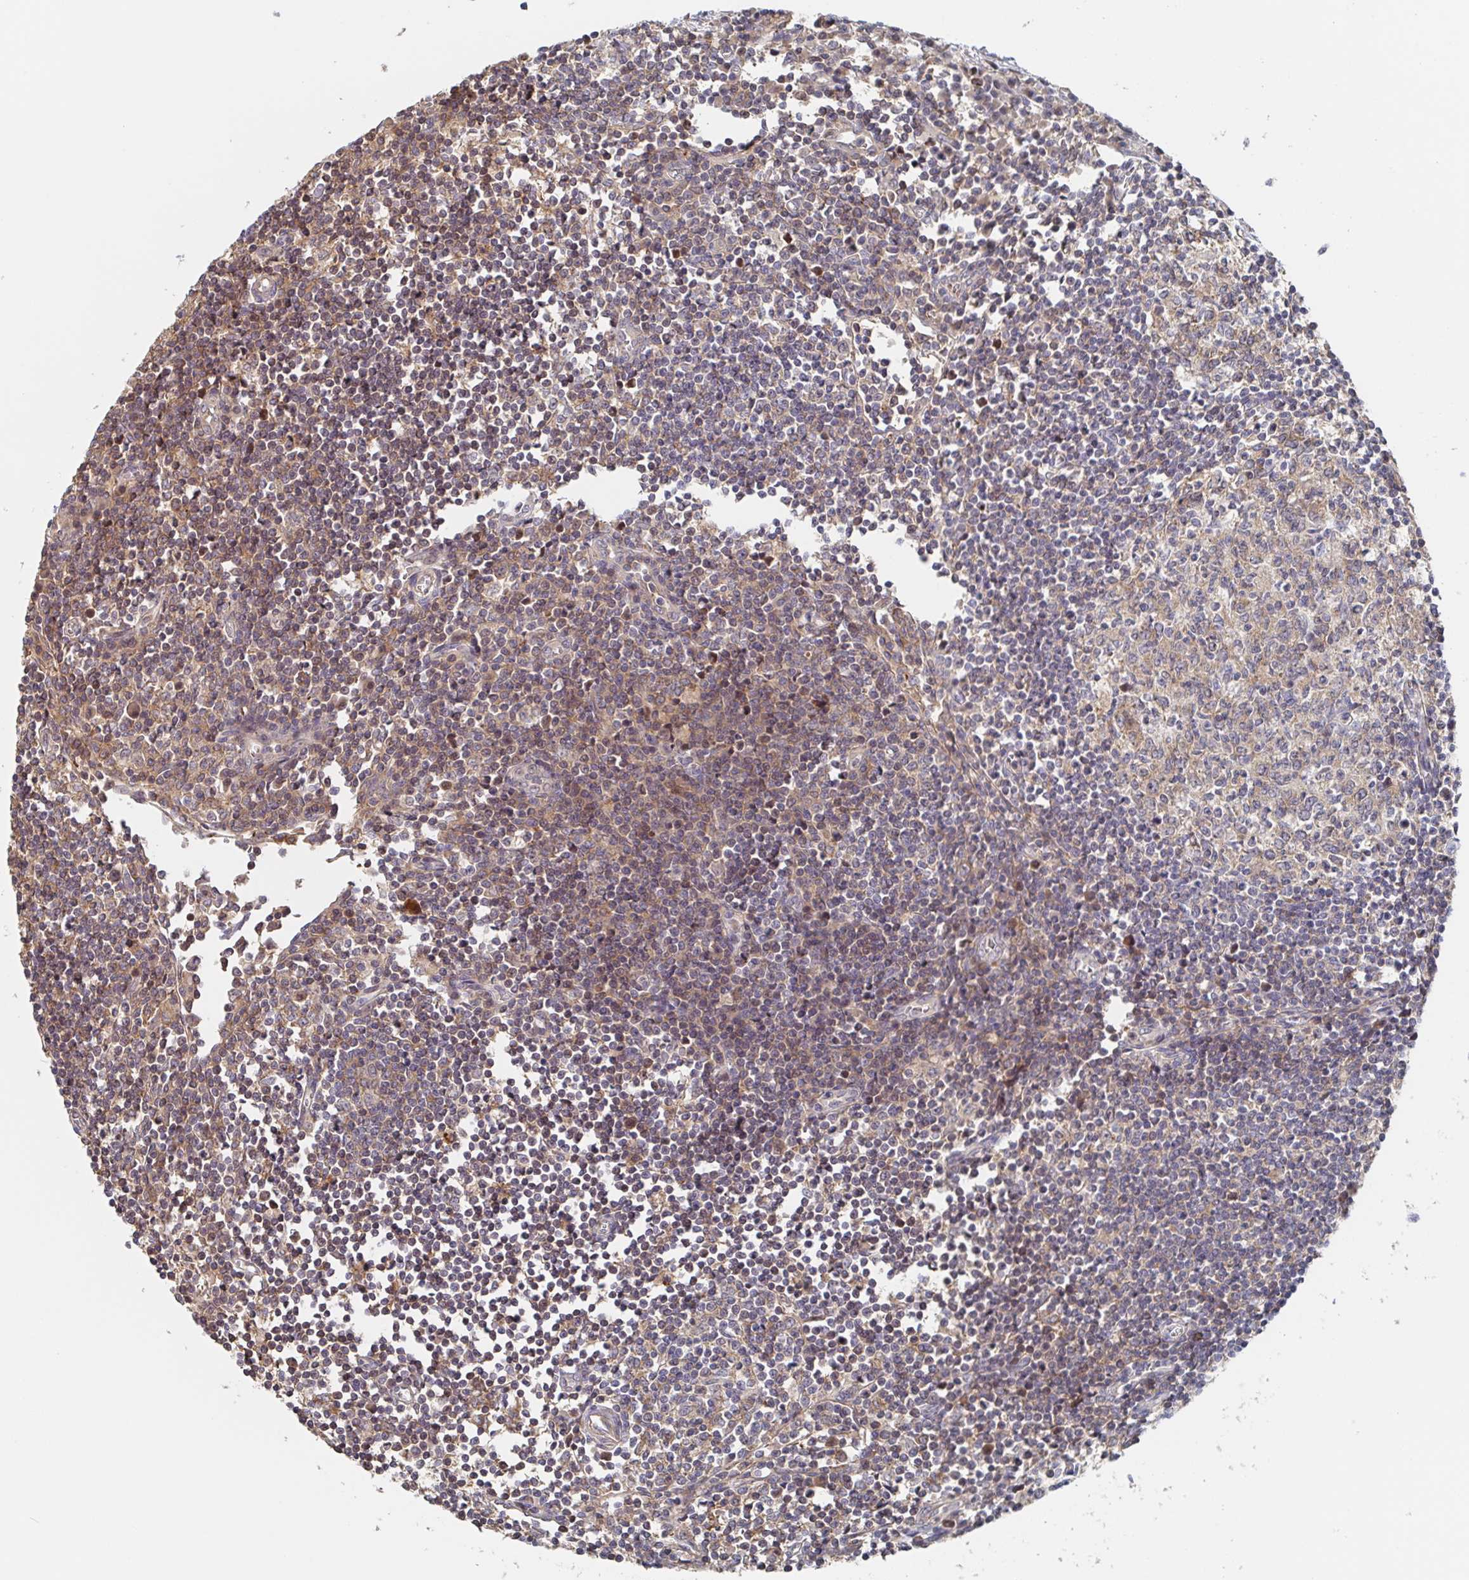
{"staining": {"intensity": "weak", "quantity": "25%-75%", "location": "cytoplasmic/membranous"}, "tissue": "lymph node", "cell_type": "Germinal center cells", "image_type": "normal", "snomed": [{"axis": "morphology", "description": "Normal tissue, NOS"}, {"axis": "topography", "description": "Lymph node"}], "caption": "Immunohistochemistry histopathology image of normal human lymph node stained for a protein (brown), which reveals low levels of weak cytoplasmic/membranous positivity in about 25%-75% of germinal center cells.", "gene": "DHRS12", "patient": {"sex": "male", "age": 67}}